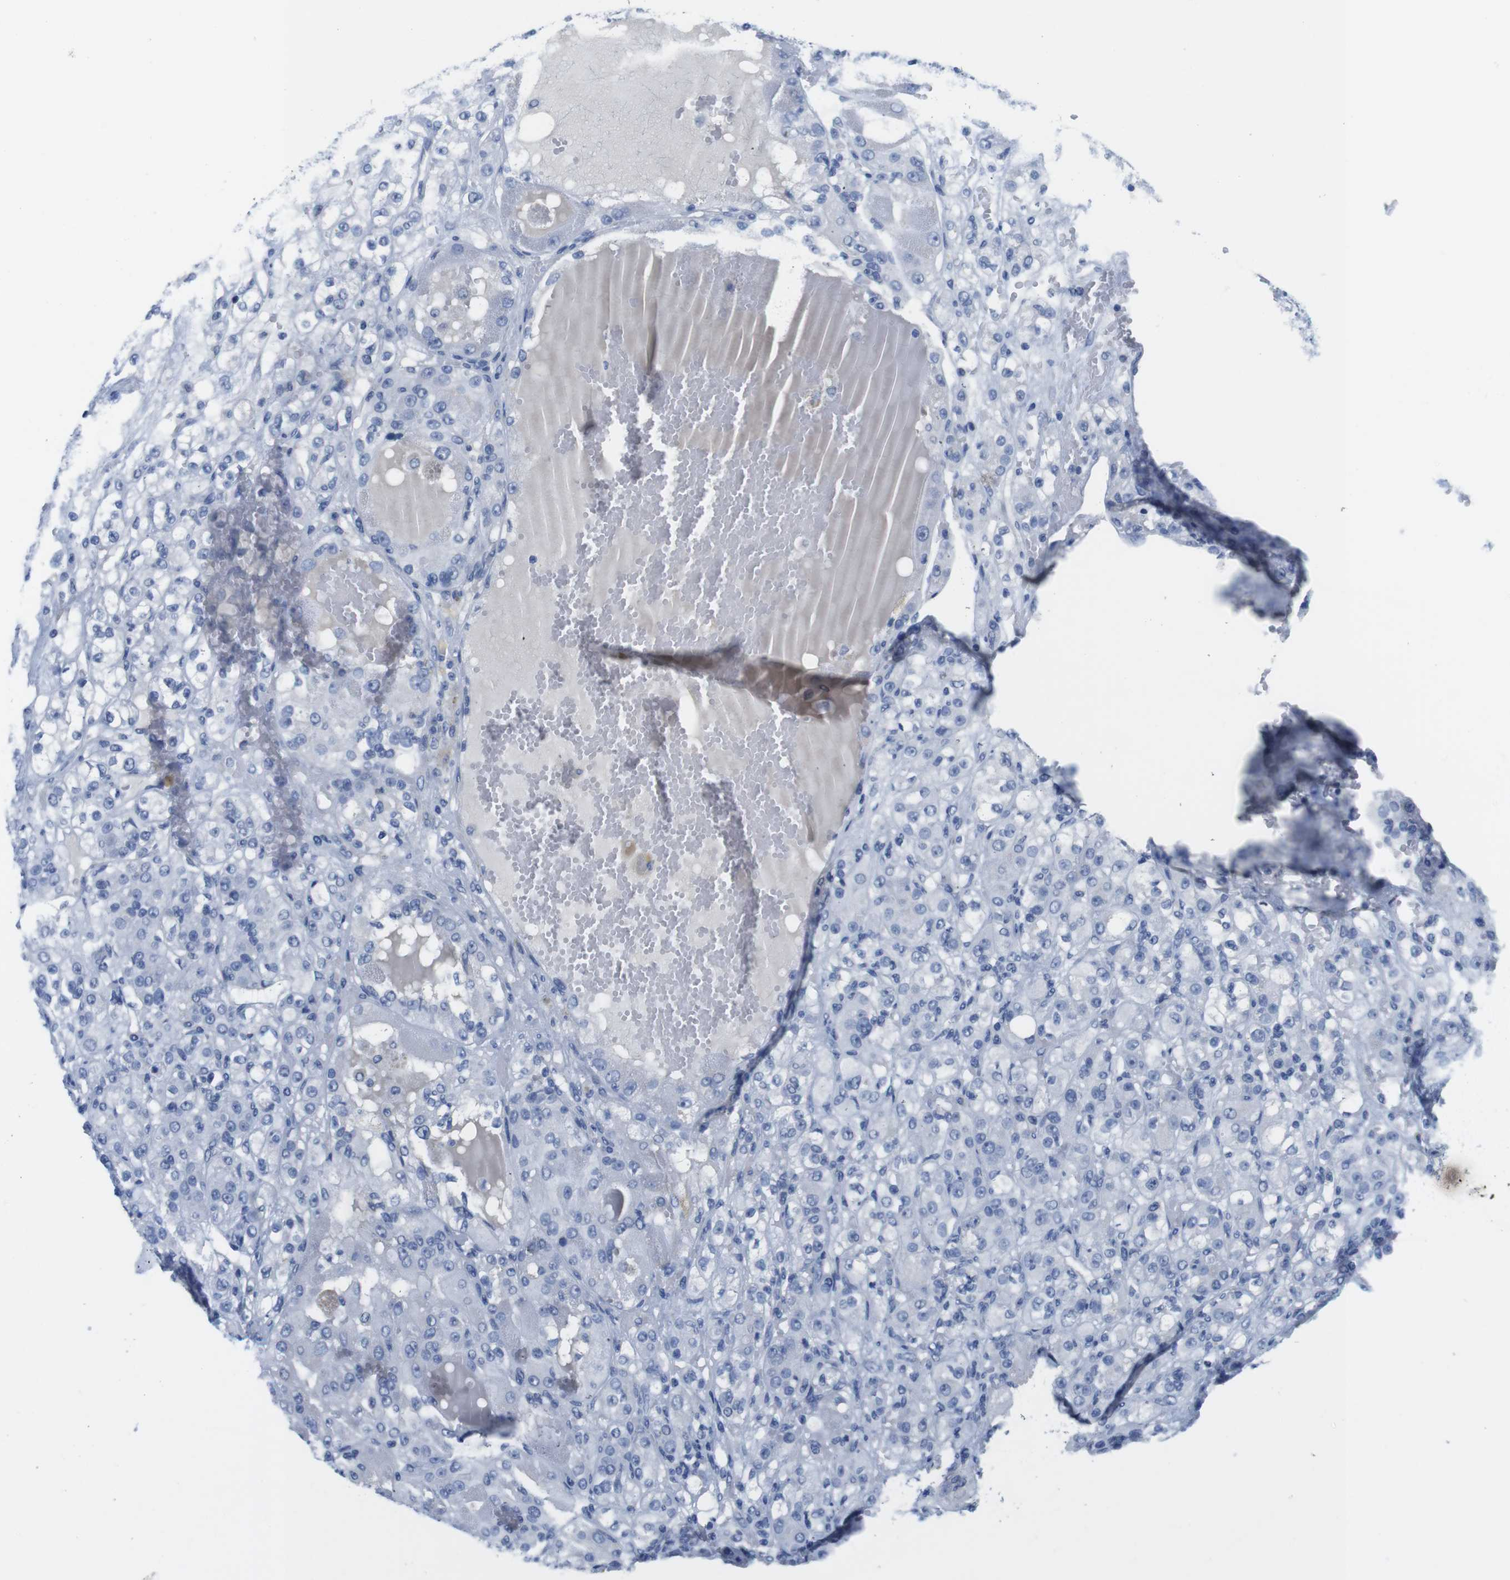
{"staining": {"intensity": "negative", "quantity": "none", "location": "none"}, "tissue": "renal cancer", "cell_type": "Tumor cells", "image_type": "cancer", "snomed": [{"axis": "morphology", "description": "Normal tissue, NOS"}, {"axis": "morphology", "description": "Adenocarcinoma, NOS"}, {"axis": "topography", "description": "Kidney"}], "caption": "This is a histopathology image of immunohistochemistry staining of adenocarcinoma (renal), which shows no expression in tumor cells.", "gene": "MAP6", "patient": {"sex": "male", "age": 61}}